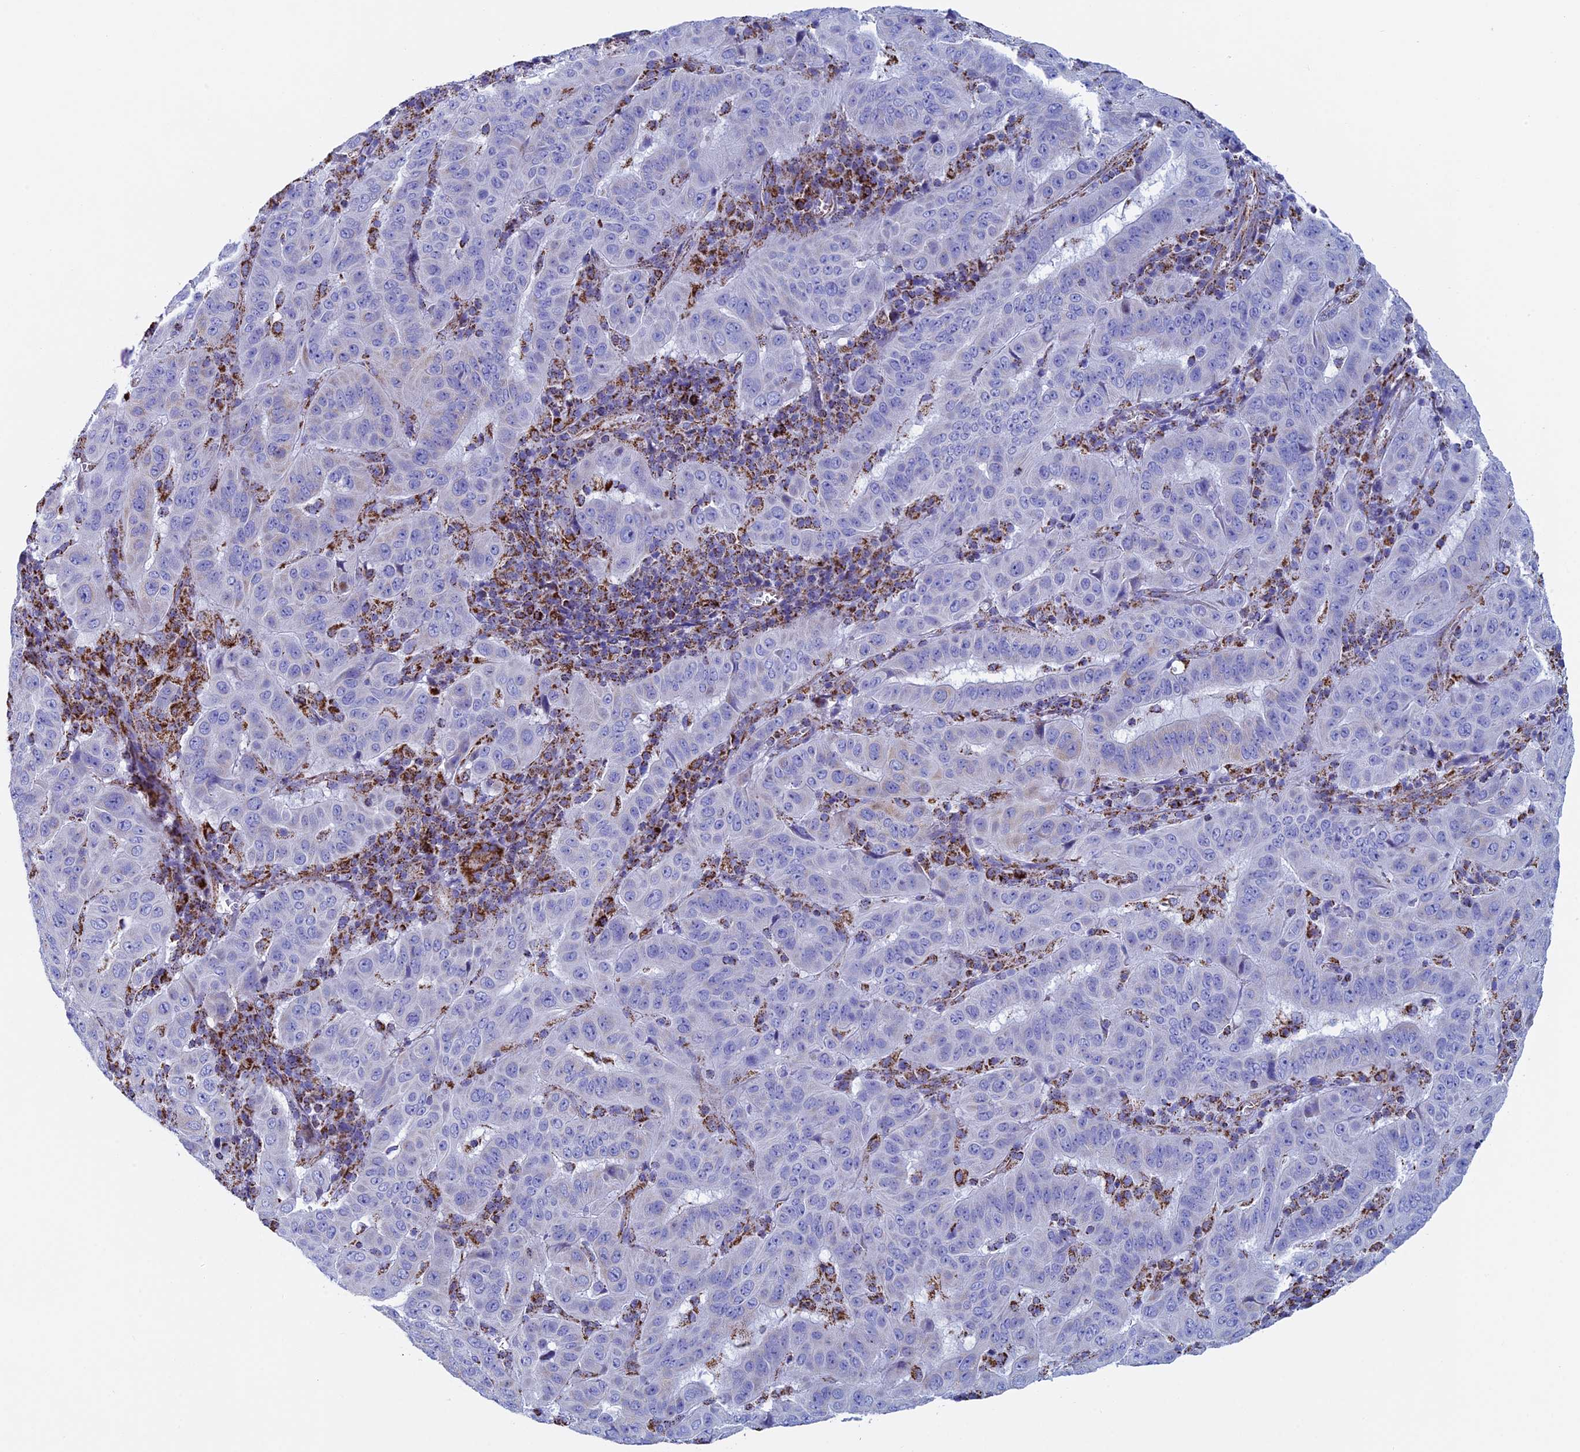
{"staining": {"intensity": "negative", "quantity": "none", "location": "none"}, "tissue": "pancreatic cancer", "cell_type": "Tumor cells", "image_type": "cancer", "snomed": [{"axis": "morphology", "description": "Adenocarcinoma, NOS"}, {"axis": "topography", "description": "Pancreas"}], "caption": "Immunohistochemistry micrograph of neoplastic tissue: adenocarcinoma (pancreatic) stained with DAB reveals no significant protein staining in tumor cells.", "gene": "UQCRFS1", "patient": {"sex": "male", "age": 63}}